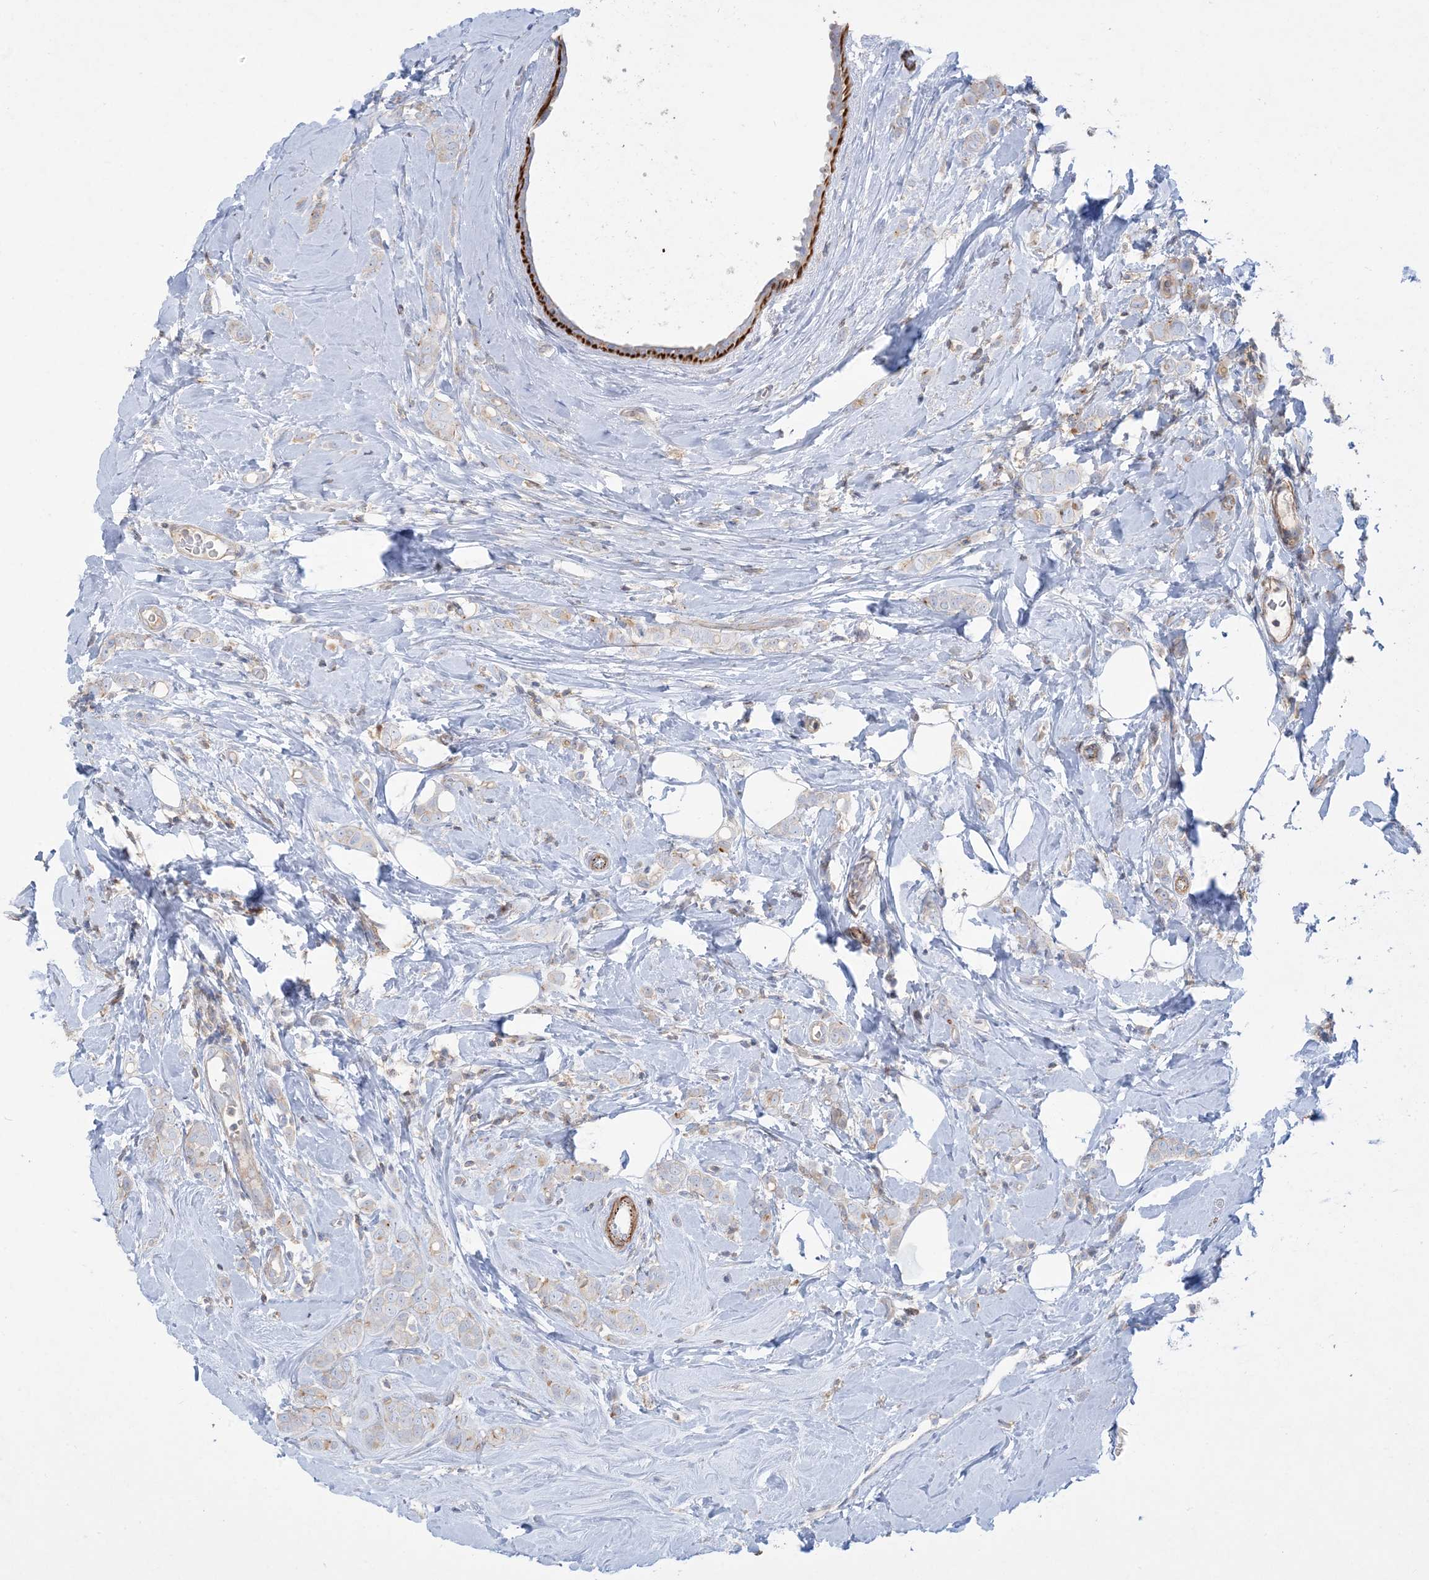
{"staining": {"intensity": "negative", "quantity": "none", "location": "none"}, "tissue": "breast cancer", "cell_type": "Tumor cells", "image_type": "cancer", "snomed": [{"axis": "morphology", "description": "Lobular carcinoma"}, {"axis": "topography", "description": "Breast"}], "caption": "Photomicrograph shows no protein positivity in tumor cells of breast lobular carcinoma tissue. The staining is performed using DAB (3,3'-diaminobenzidine) brown chromogen with nuclei counter-stained in using hematoxylin.", "gene": "GTF3C2", "patient": {"sex": "female", "age": 47}}